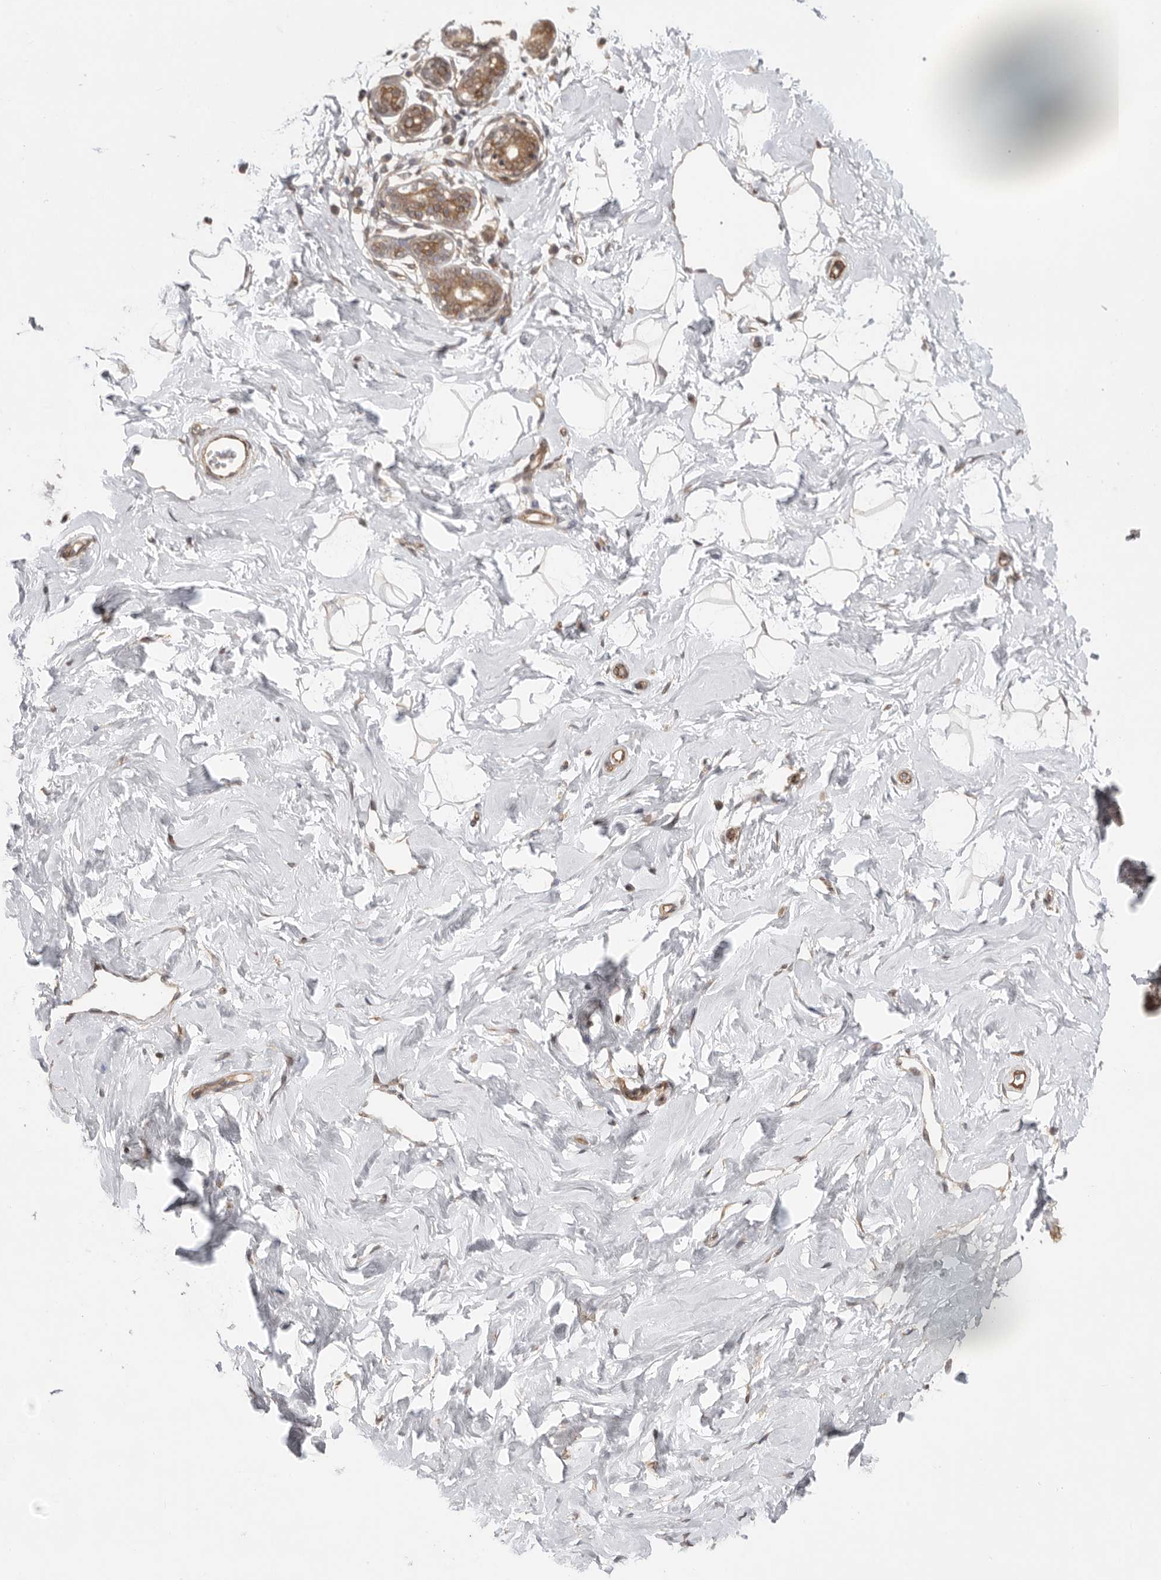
{"staining": {"intensity": "moderate", "quantity": ">75%", "location": "cytoplasmic/membranous"}, "tissue": "breast", "cell_type": "Adipocytes", "image_type": "normal", "snomed": [{"axis": "morphology", "description": "Normal tissue, NOS"}, {"axis": "morphology", "description": "Adenoma, NOS"}, {"axis": "topography", "description": "Breast"}], "caption": "Moderate cytoplasmic/membranous staining is seen in about >75% of adipocytes in benign breast. (Brightfield microscopy of DAB IHC at high magnification).", "gene": "VPS50", "patient": {"sex": "female", "age": 23}}